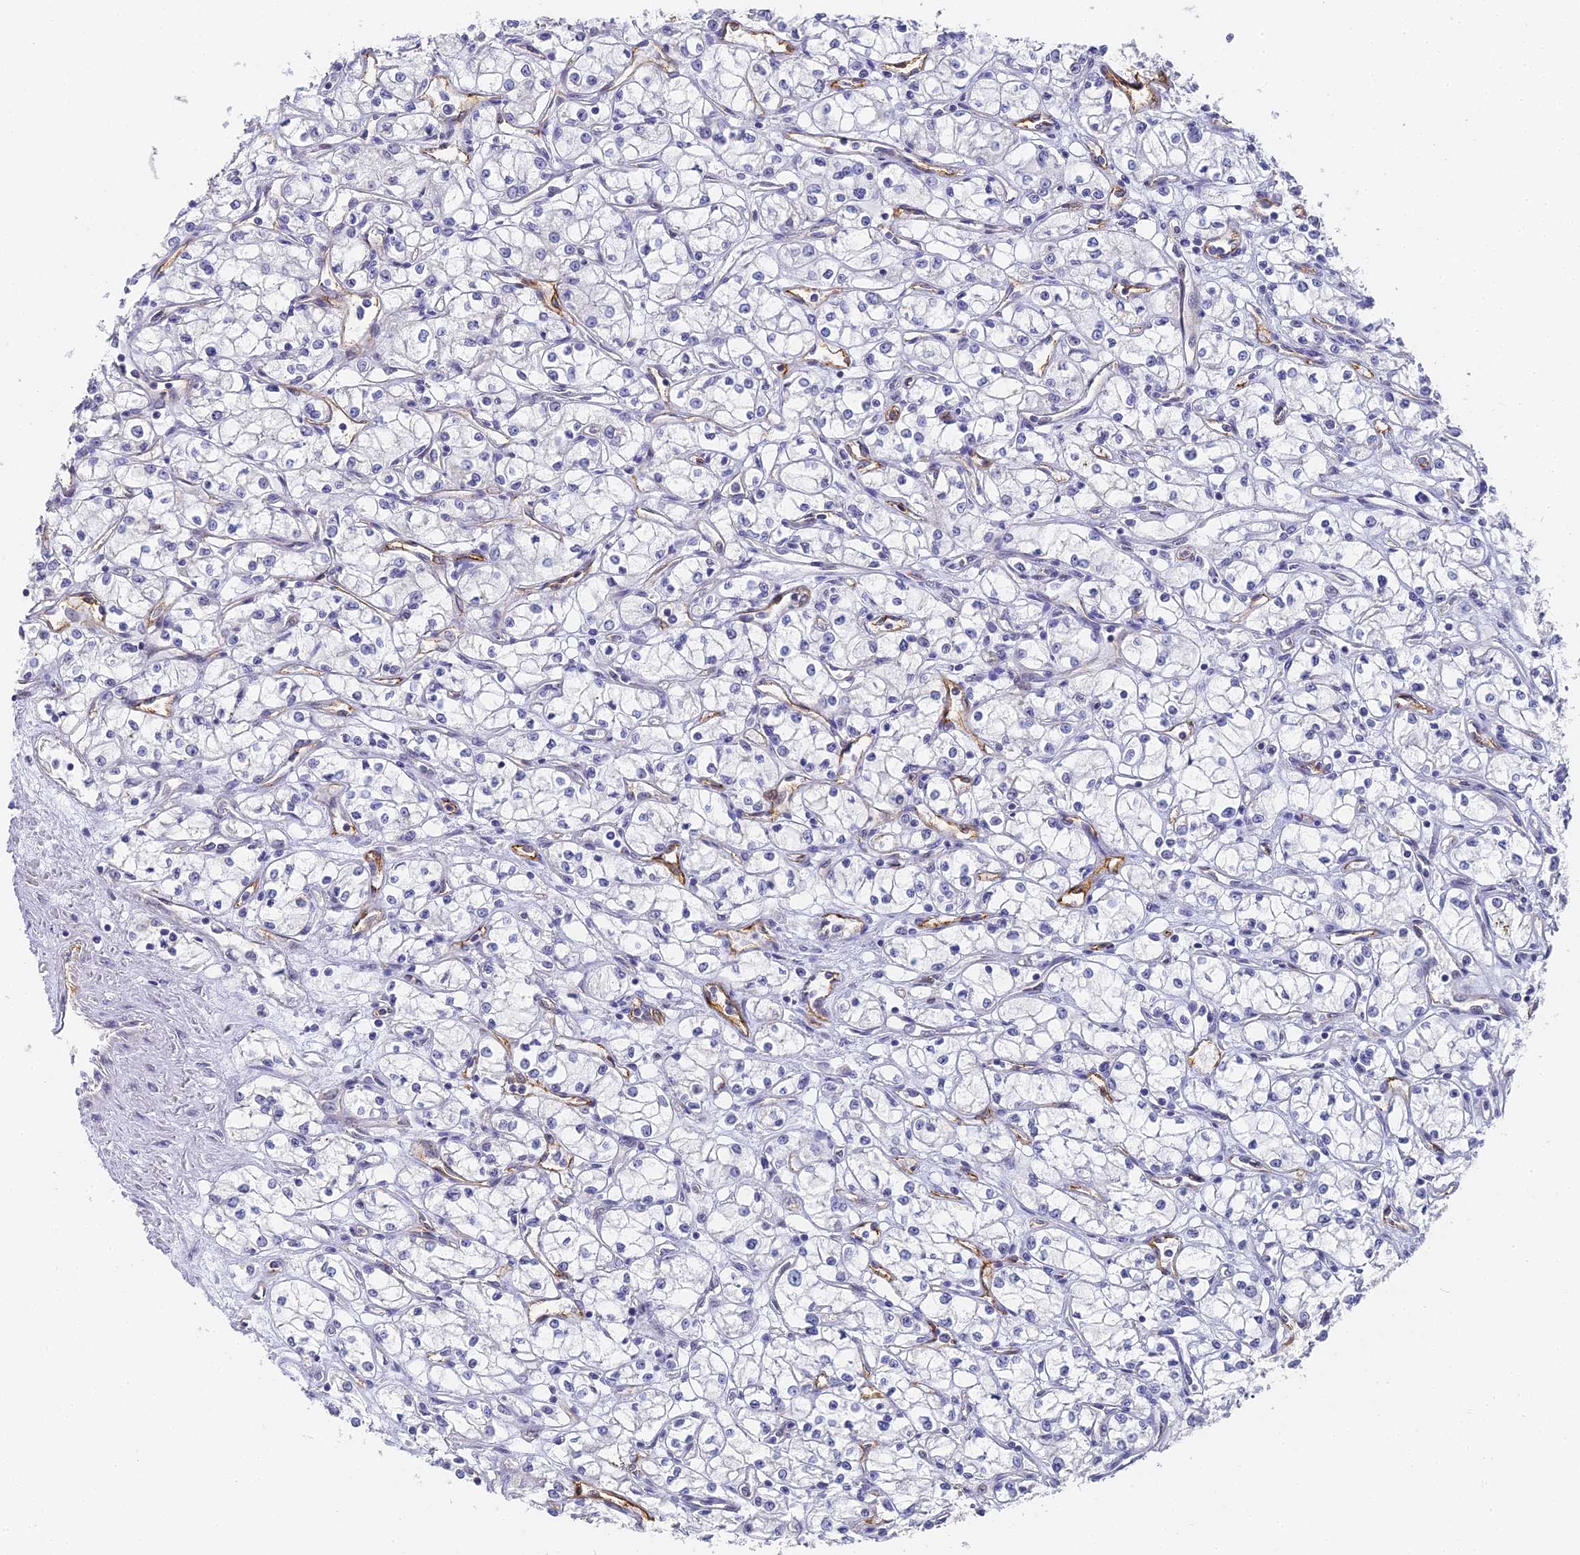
{"staining": {"intensity": "negative", "quantity": "none", "location": "none"}, "tissue": "renal cancer", "cell_type": "Tumor cells", "image_type": "cancer", "snomed": [{"axis": "morphology", "description": "Adenocarcinoma, NOS"}, {"axis": "topography", "description": "Kidney"}], "caption": "An immunohistochemistry histopathology image of renal adenocarcinoma is shown. There is no staining in tumor cells of renal adenocarcinoma.", "gene": "GJA1", "patient": {"sex": "male", "age": 59}}